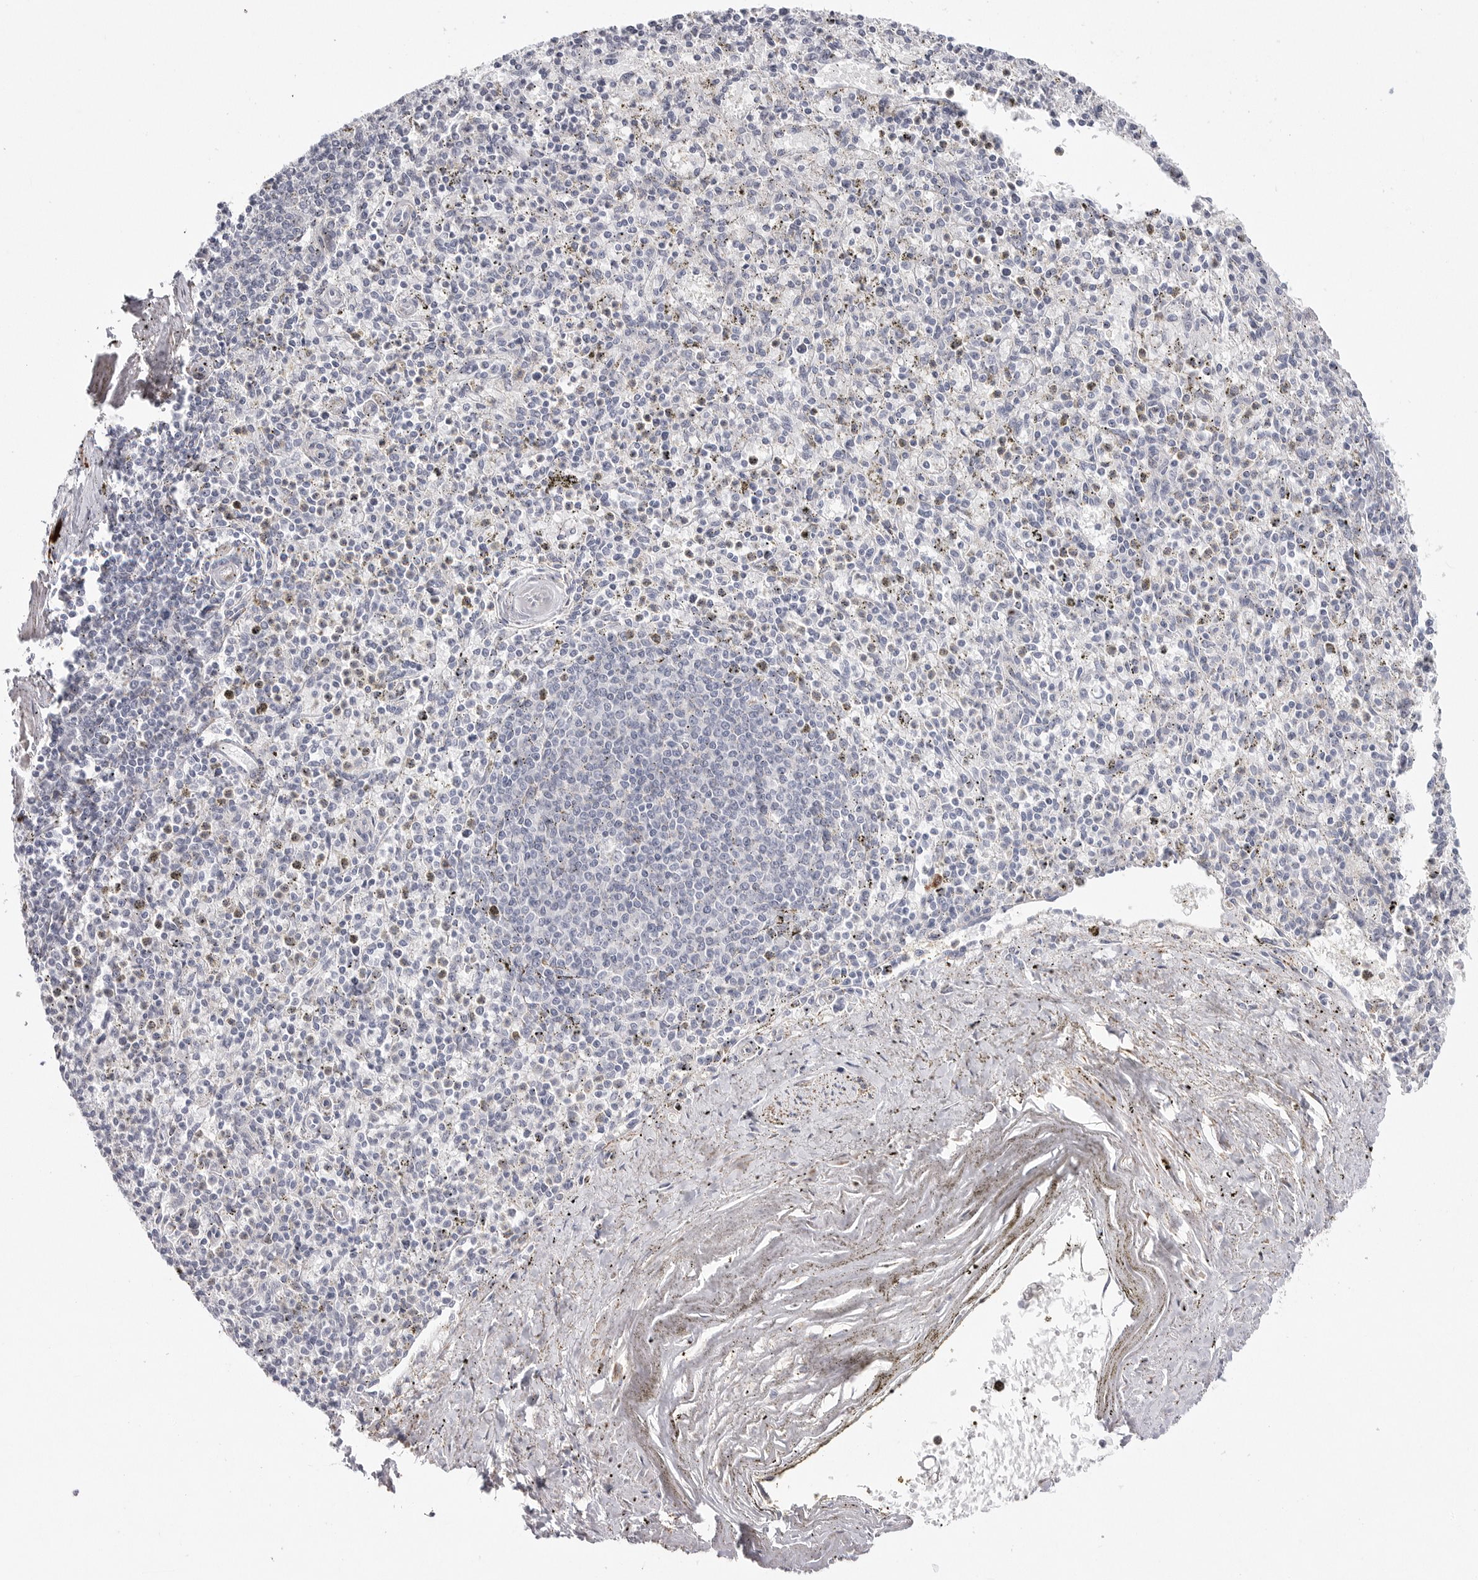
{"staining": {"intensity": "negative", "quantity": "none", "location": "none"}, "tissue": "spleen", "cell_type": "Cells in red pulp", "image_type": "normal", "snomed": [{"axis": "morphology", "description": "Normal tissue, NOS"}, {"axis": "topography", "description": "Spleen"}], "caption": "A high-resolution photomicrograph shows immunohistochemistry (IHC) staining of benign spleen, which exhibits no significant expression in cells in red pulp. (Brightfield microscopy of DAB (3,3'-diaminobenzidine) immunohistochemistry at high magnification).", "gene": "ELP3", "patient": {"sex": "male", "age": 72}}